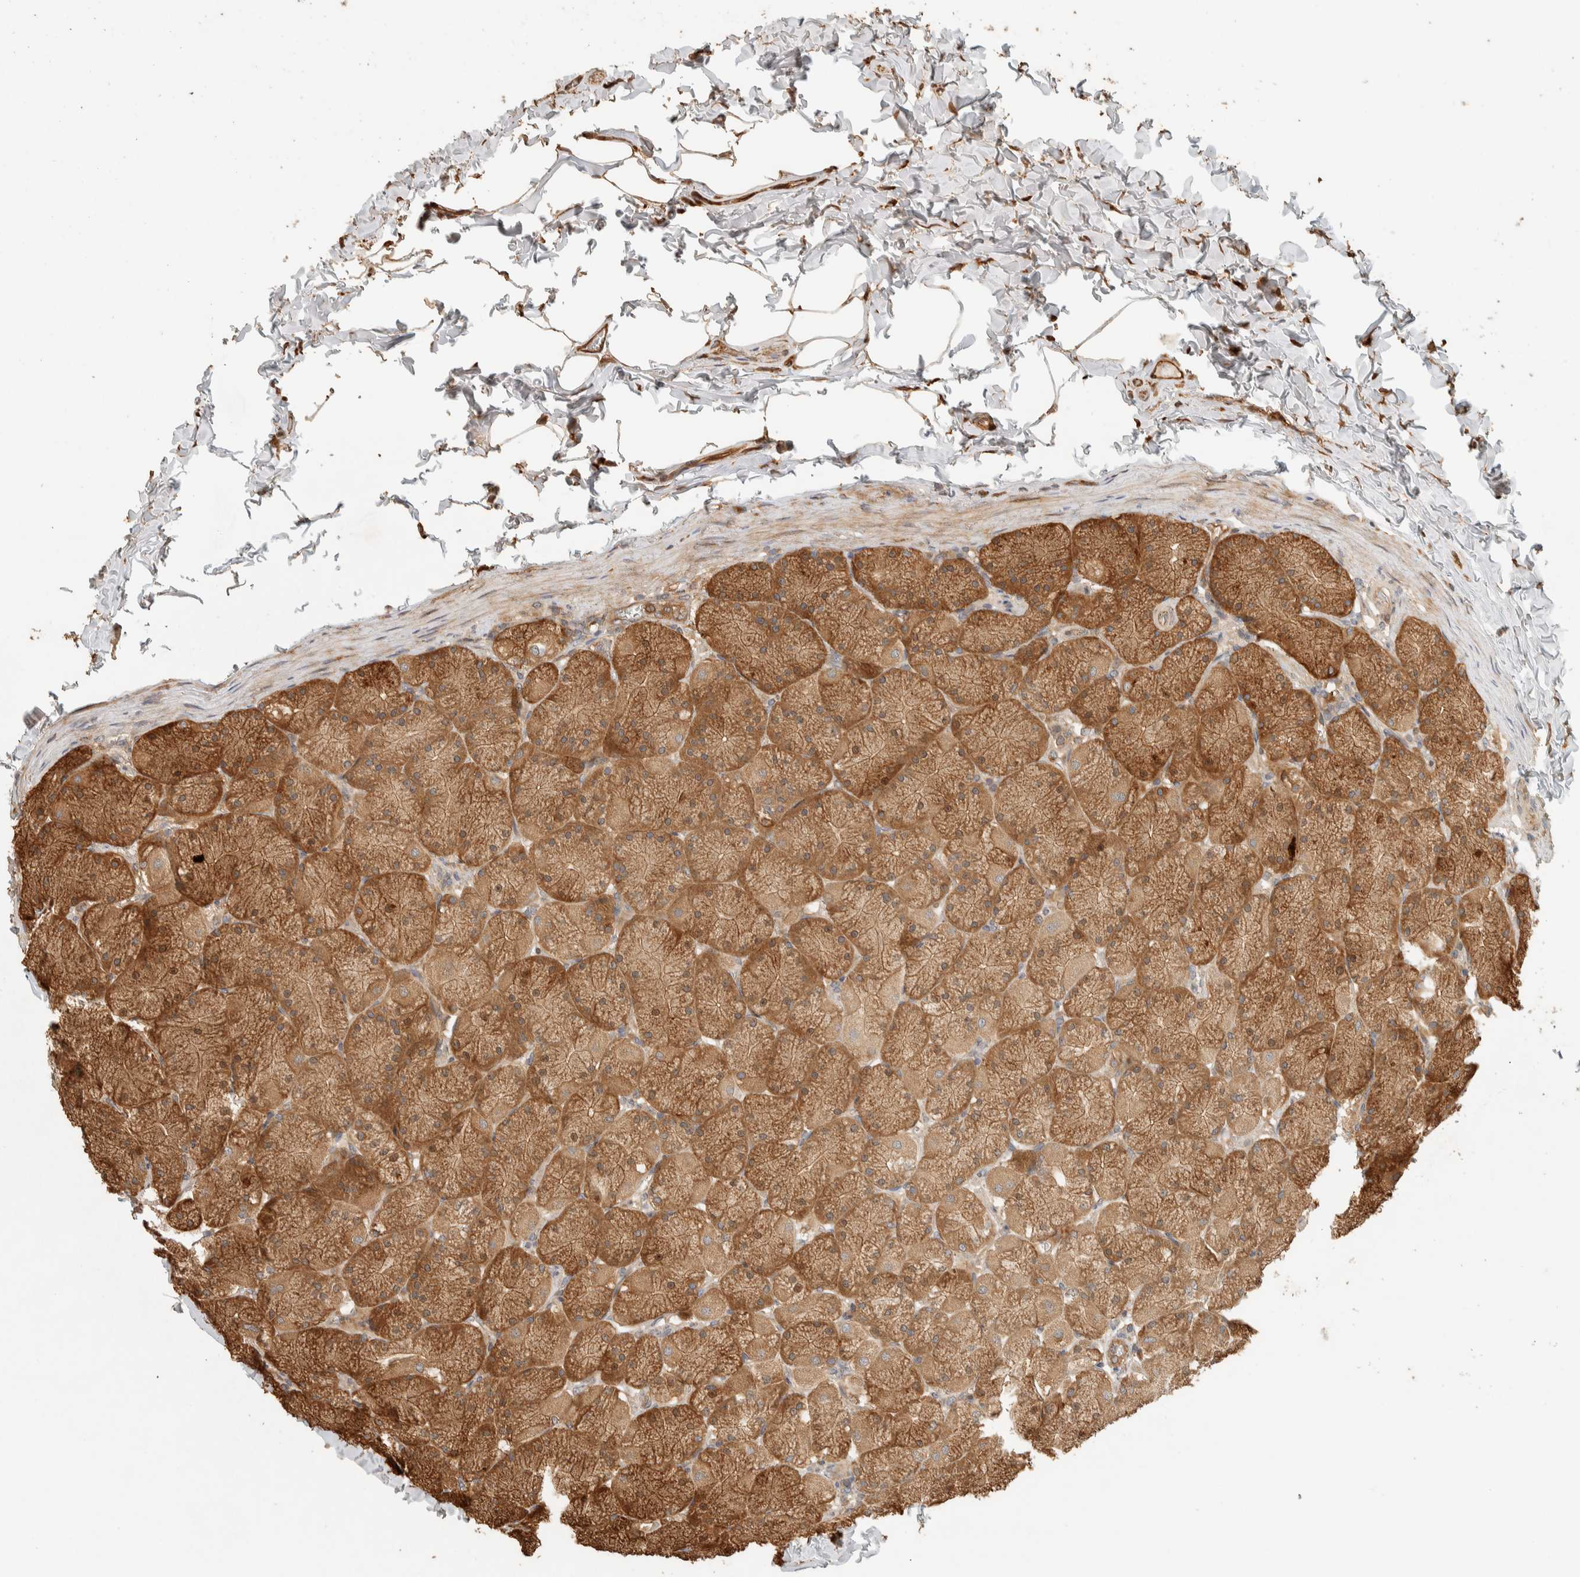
{"staining": {"intensity": "moderate", "quantity": ">75%", "location": "cytoplasmic/membranous"}, "tissue": "stomach", "cell_type": "Glandular cells", "image_type": "normal", "snomed": [{"axis": "morphology", "description": "Normal tissue, NOS"}, {"axis": "topography", "description": "Stomach, upper"}], "caption": "A histopathology image of human stomach stained for a protein displays moderate cytoplasmic/membranous brown staining in glandular cells. (DAB IHC, brown staining for protein, blue staining for nuclei).", "gene": "EXOC7", "patient": {"sex": "female", "age": 56}}